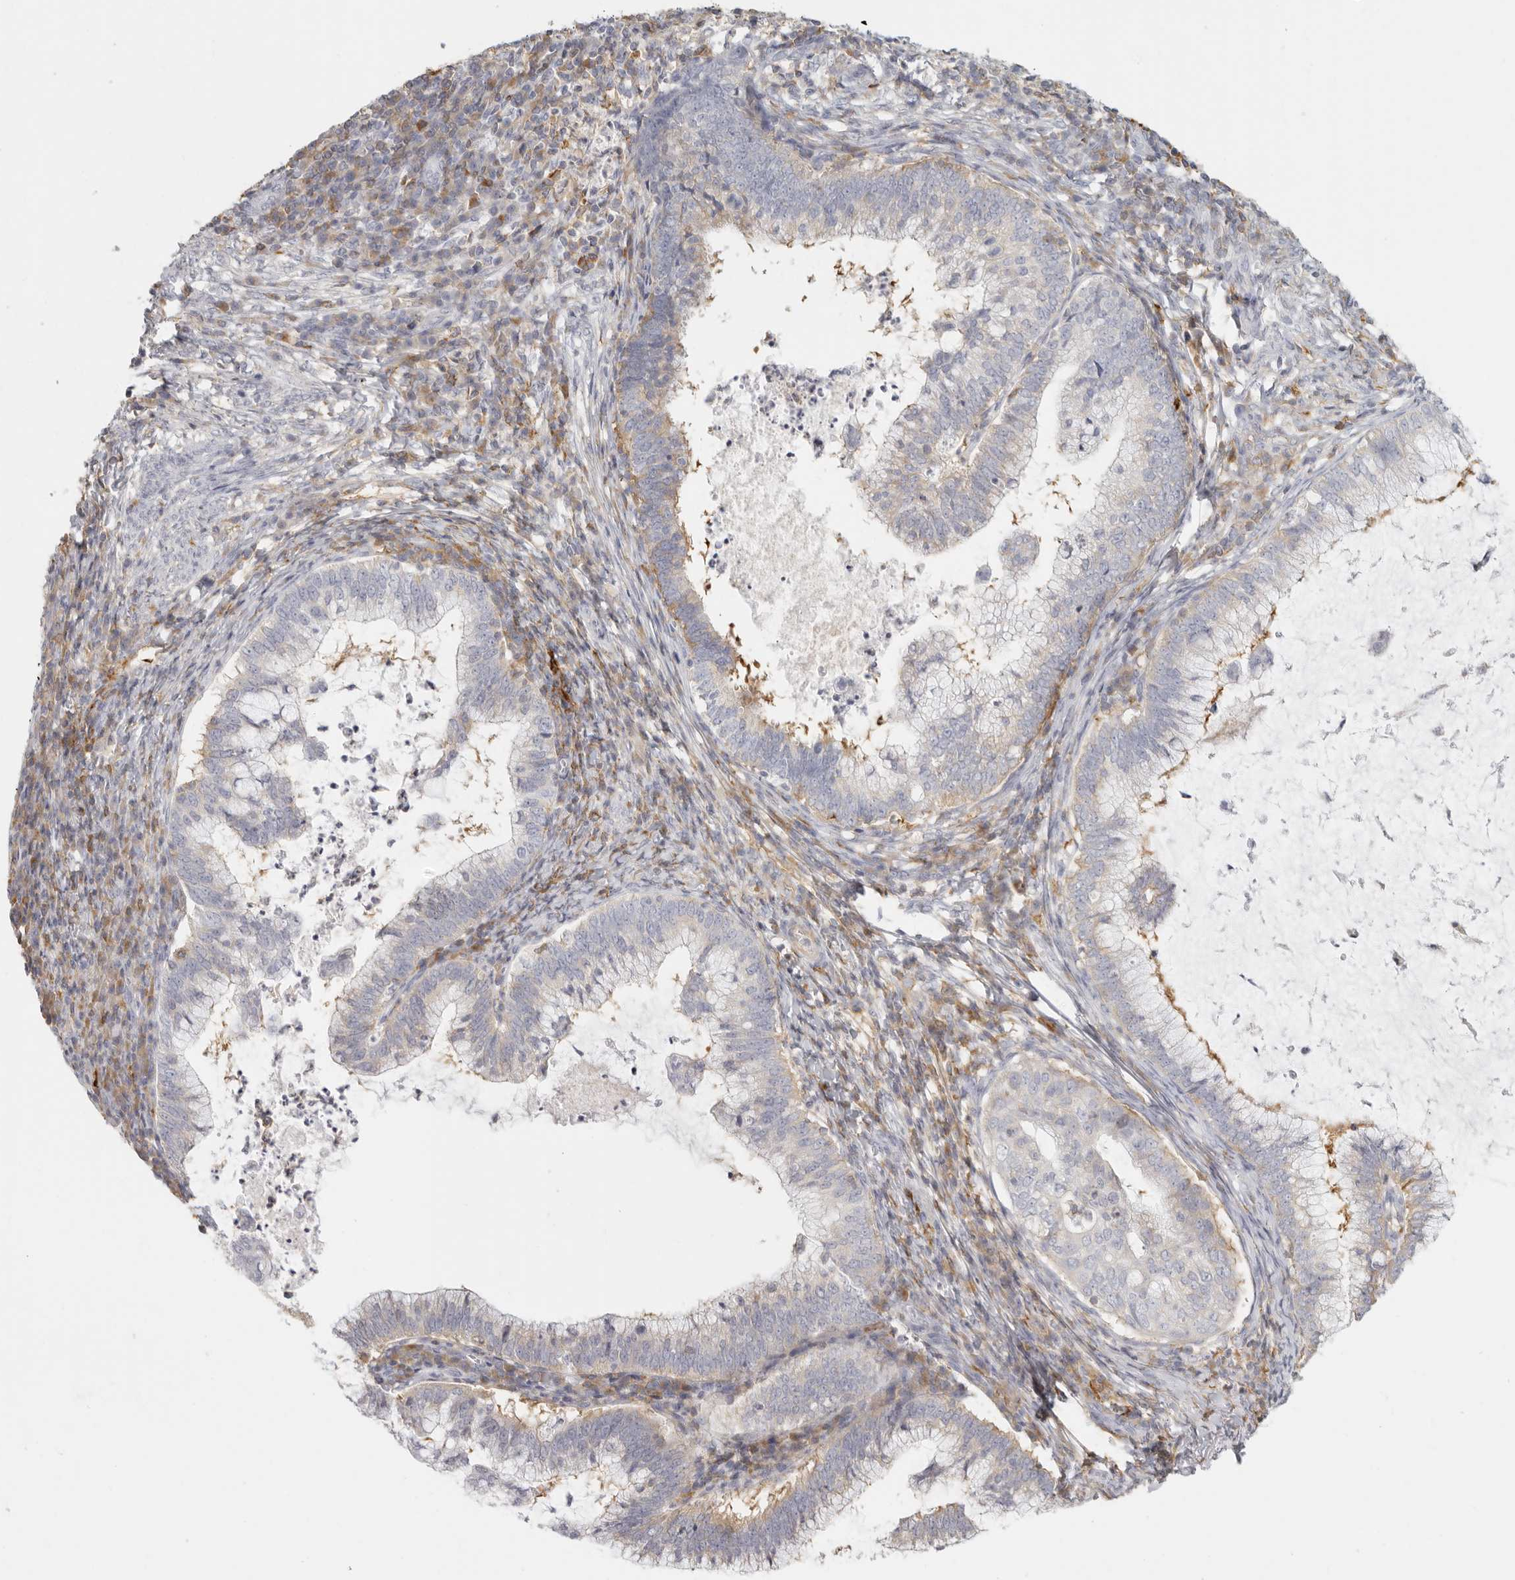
{"staining": {"intensity": "weak", "quantity": "<25%", "location": "cytoplasmic/membranous"}, "tissue": "cervical cancer", "cell_type": "Tumor cells", "image_type": "cancer", "snomed": [{"axis": "morphology", "description": "Adenocarcinoma, NOS"}, {"axis": "topography", "description": "Cervix"}], "caption": "Histopathology image shows no significant protein expression in tumor cells of cervical cancer (adenocarcinoma).", "gene": "NIBAN1", "patient": {"sex": "female", "age": 36}}